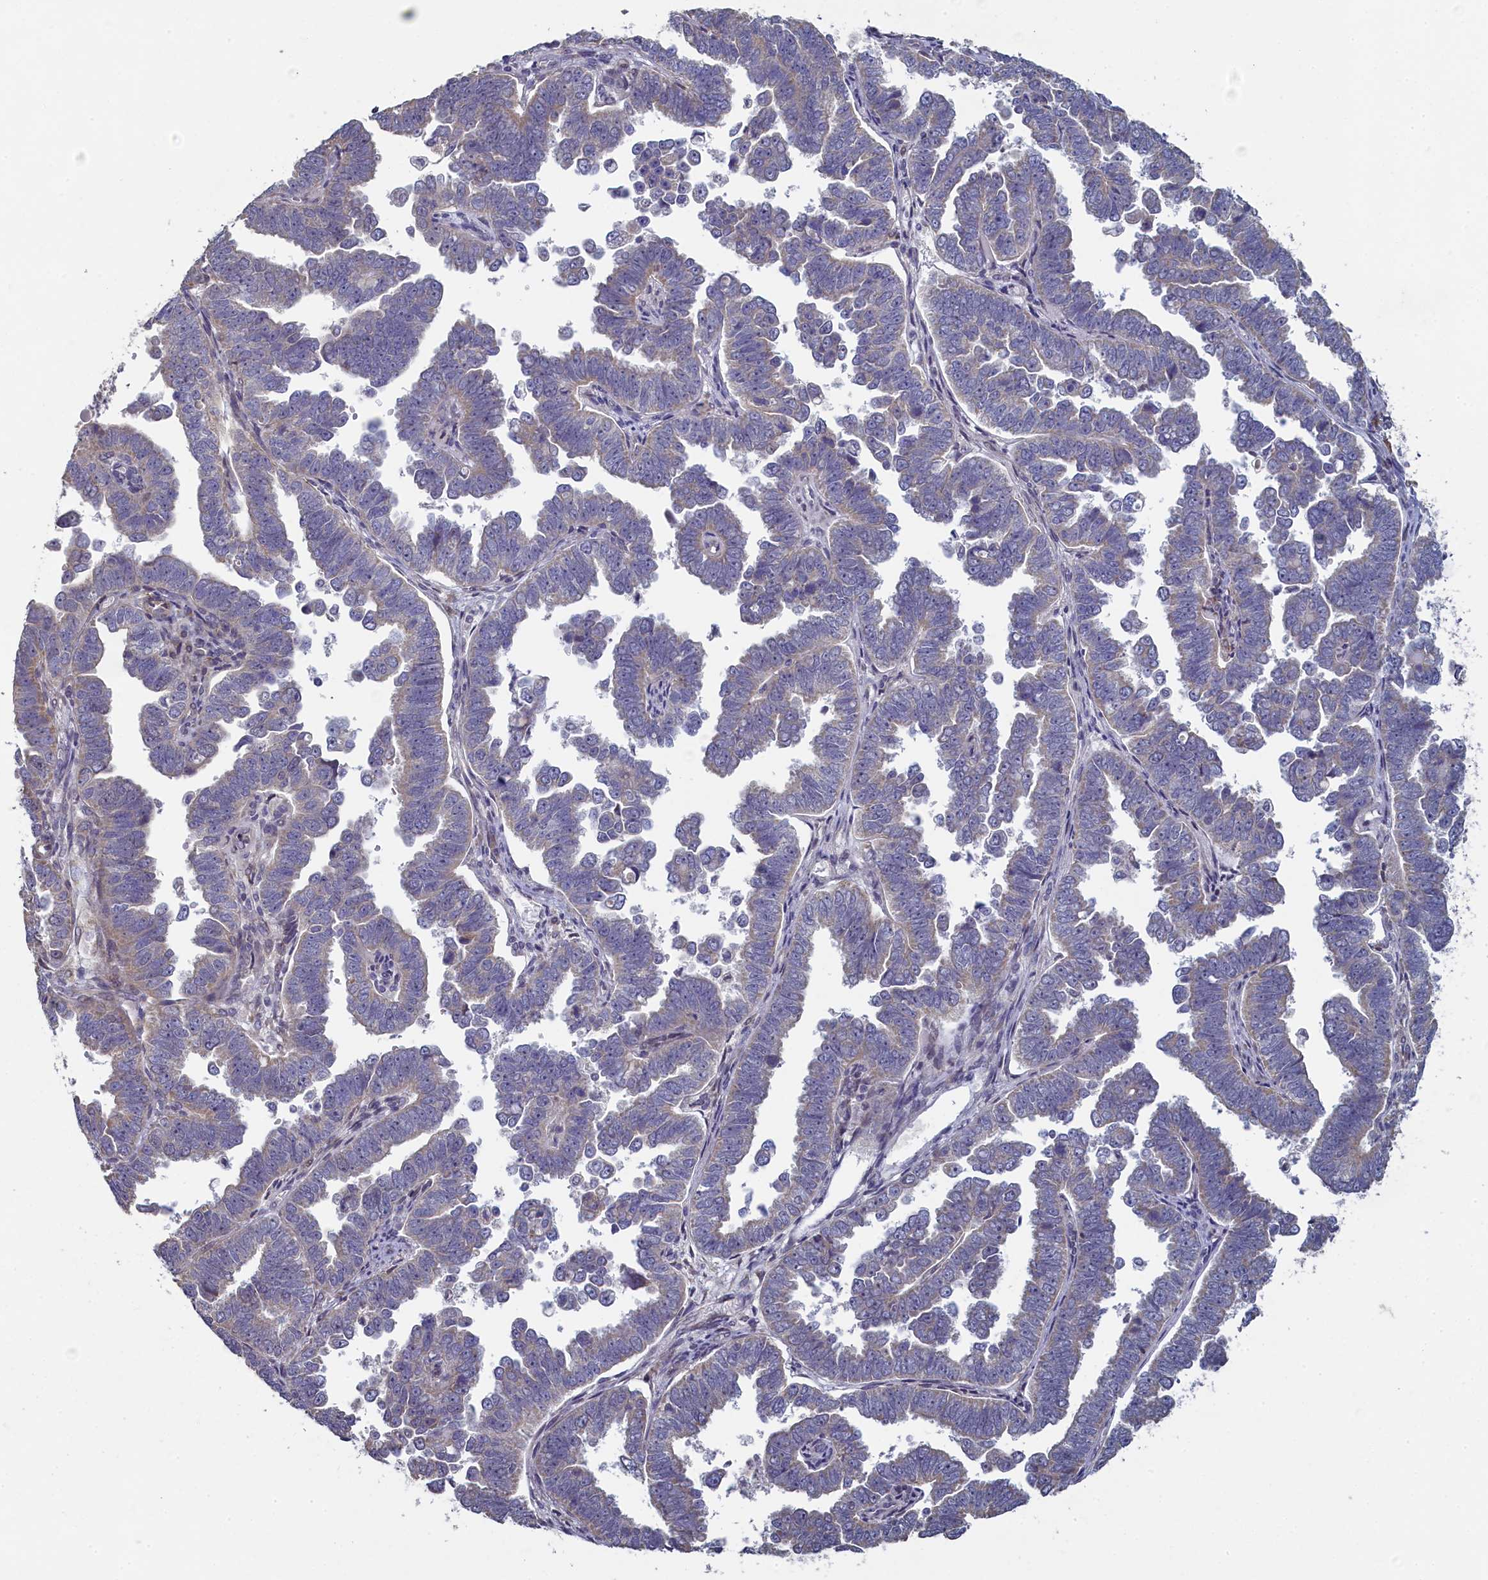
{"staining": {"intensity": "negative", "quantity": "none", "location": "none"}, "tissue": "endometrial cancer", "cell_type": "Tumor cells", "image_type": "cancer", "snomed": [{"axis": "morphology", "description": "Adenocarcinoma, NOS"}, {"axis": "topography", "description": "Endometrium"}], "caption": "Tumor cells show no significant staining in endometrial cancer. The staining was performed using DAB to visualize the protein expression in brown, while the nuclei were stained in blue with hematoxylin (Magnification: 20x).", "gene": "DIXDC1", "patient": {"sex": "female", "age": 75}}